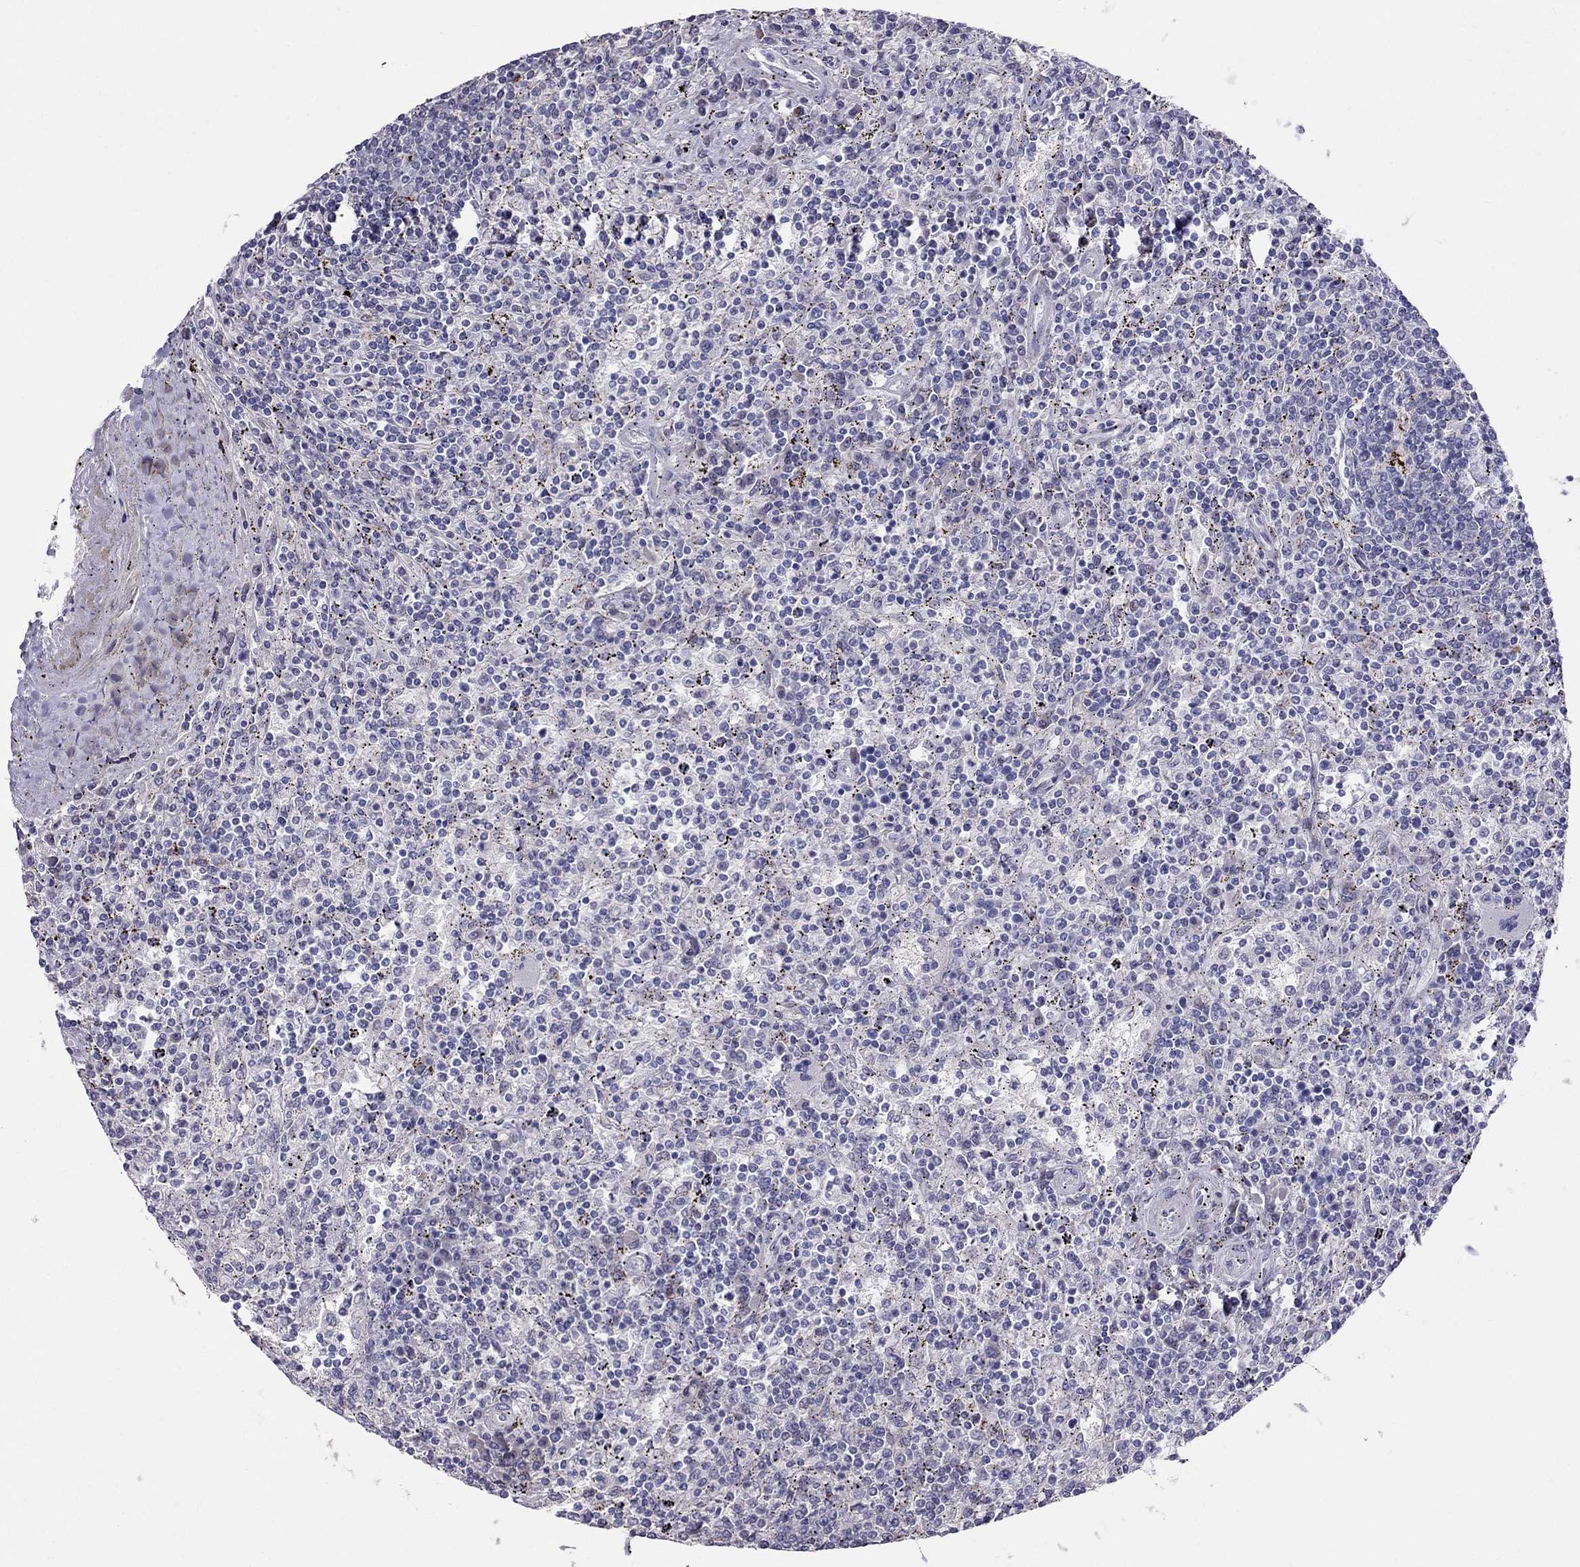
{"staining": {"intensity": "negative", "quantity": "none", "location": "none"}, "tissue": "lymphoma", "cell_type": "Tumor cells", "image_type": "cancer", "snomed": [{"axis": "morphology", "description": "Malignant lymphoma, non-Hodgkin's type, Low grade"}, {"axis": "topography", "description": "Spleen"}], "caption": "Tumor cells are negative for protein expression in human low-grade malignant lymphoma, non-Hodgkin's type. The staining is performed using DAB (3,3'-diaminobenzidine) brown chromogen with nuclei counter-stained in using hematoxylin.", "gene": "MAGEB4", "patient": {"sex": "male", "age": 62}}